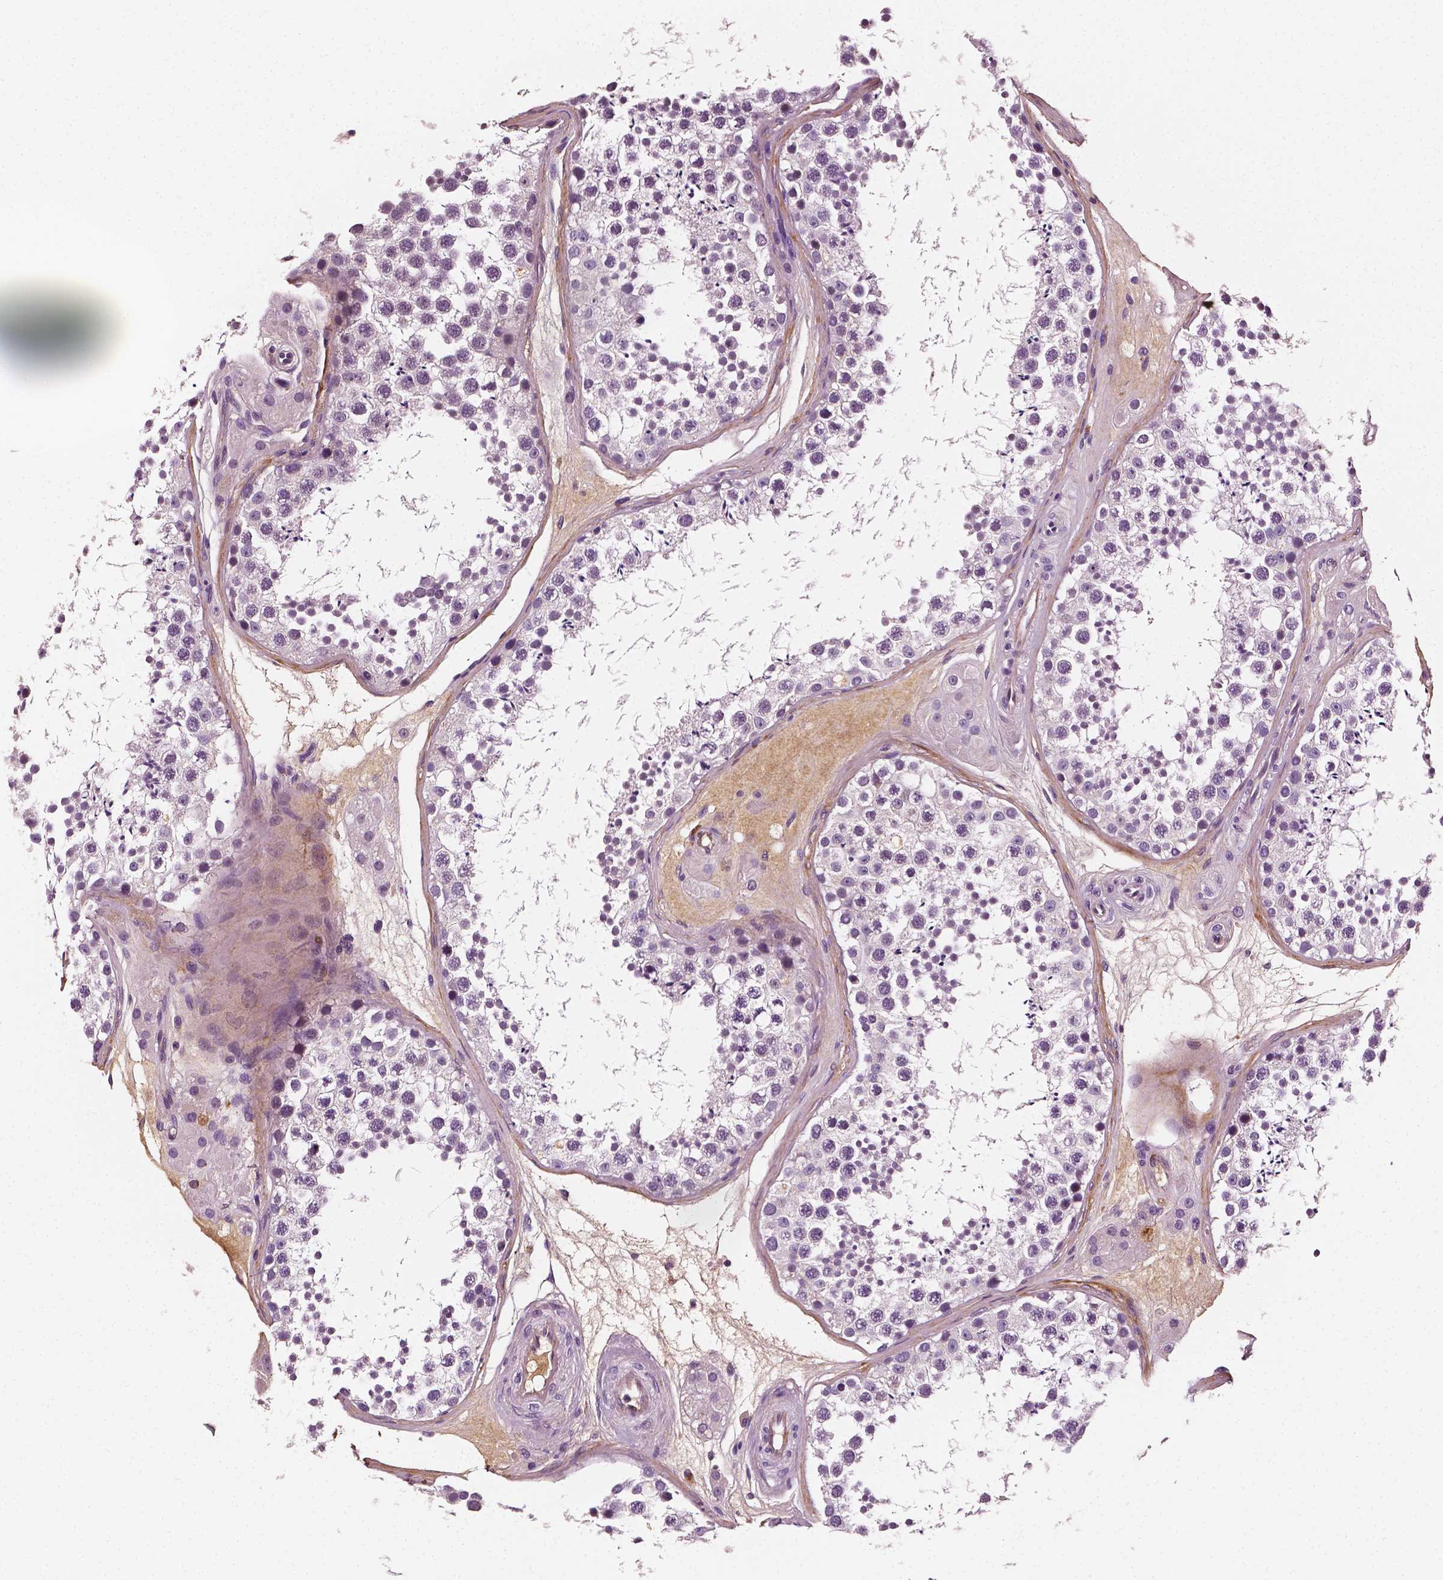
{"staining": {"intensity": "negative", "quantity": "none", "location": "none"}, "tissue": "testis", "cell_type": "Cells in seminiferous ducts", "image_type": "normal", "snomed": [{"axis": "morphology", "description": "Normal tissue, NOS"}, {"axis": "topography", "description": "Testis"}], "caption": "The immunohistochemistry (IHC) photomicrograph has no significant staining in cells in seminiferous ducts of testis.", "gene": "FBLN1", "patient": {"sex": "male", "age": 41}}